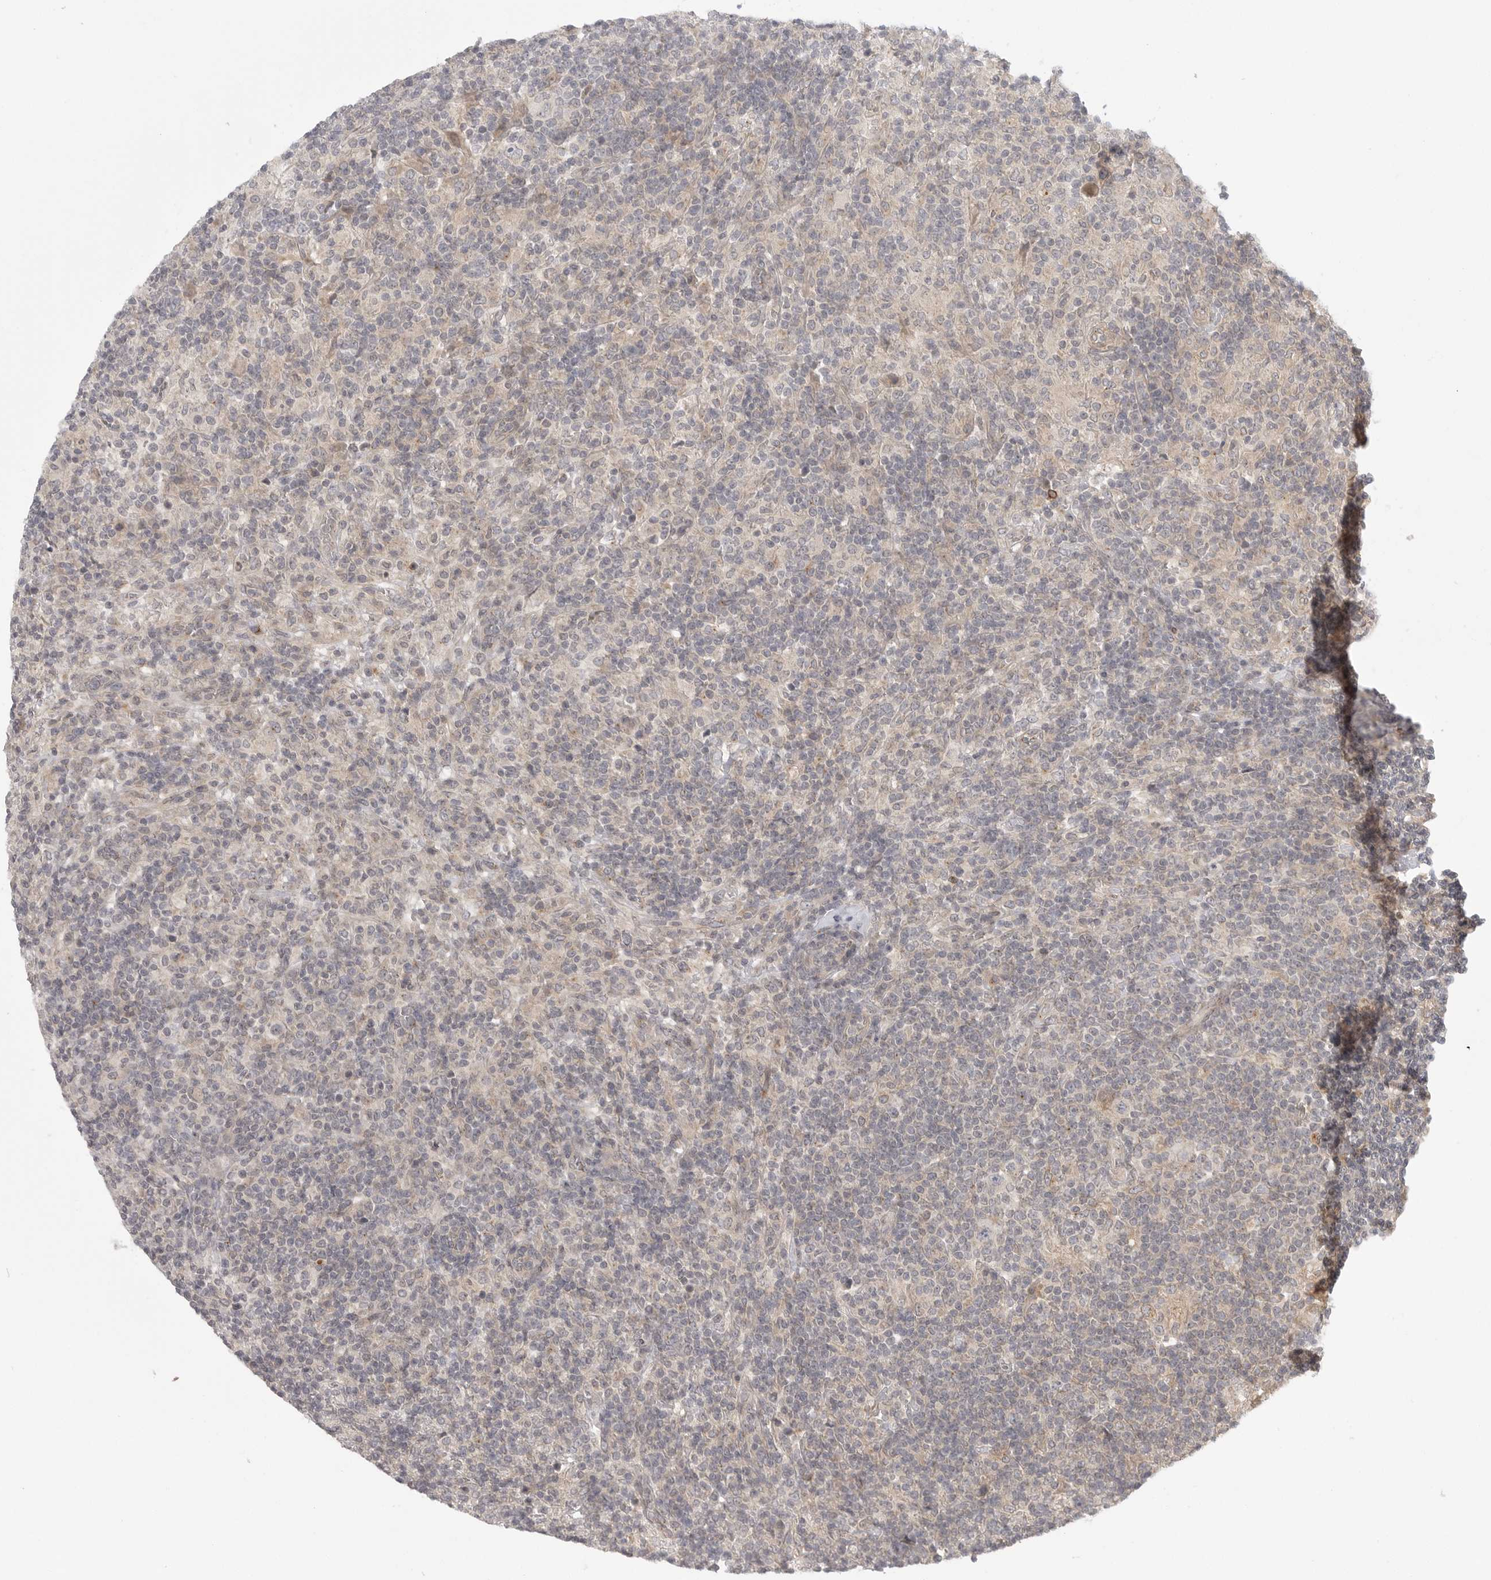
{"staining": {"intensity": "negative", "quantity": "none", "location": "none"}, "tissue": "lymphoma", "cell_type": "Tumor cells", "image_type": "cancer", "snomed": [{"axis": "morphology", "description": "Hodgkin's disease, NOS"}, {"axis": "topography", "description": "Lymph node"}], "caption": "Tumor cells are negative for brown protein staining in lymphoma.", "gene": "CCPG1", "patient": {"sex": "male", "age": 70}}